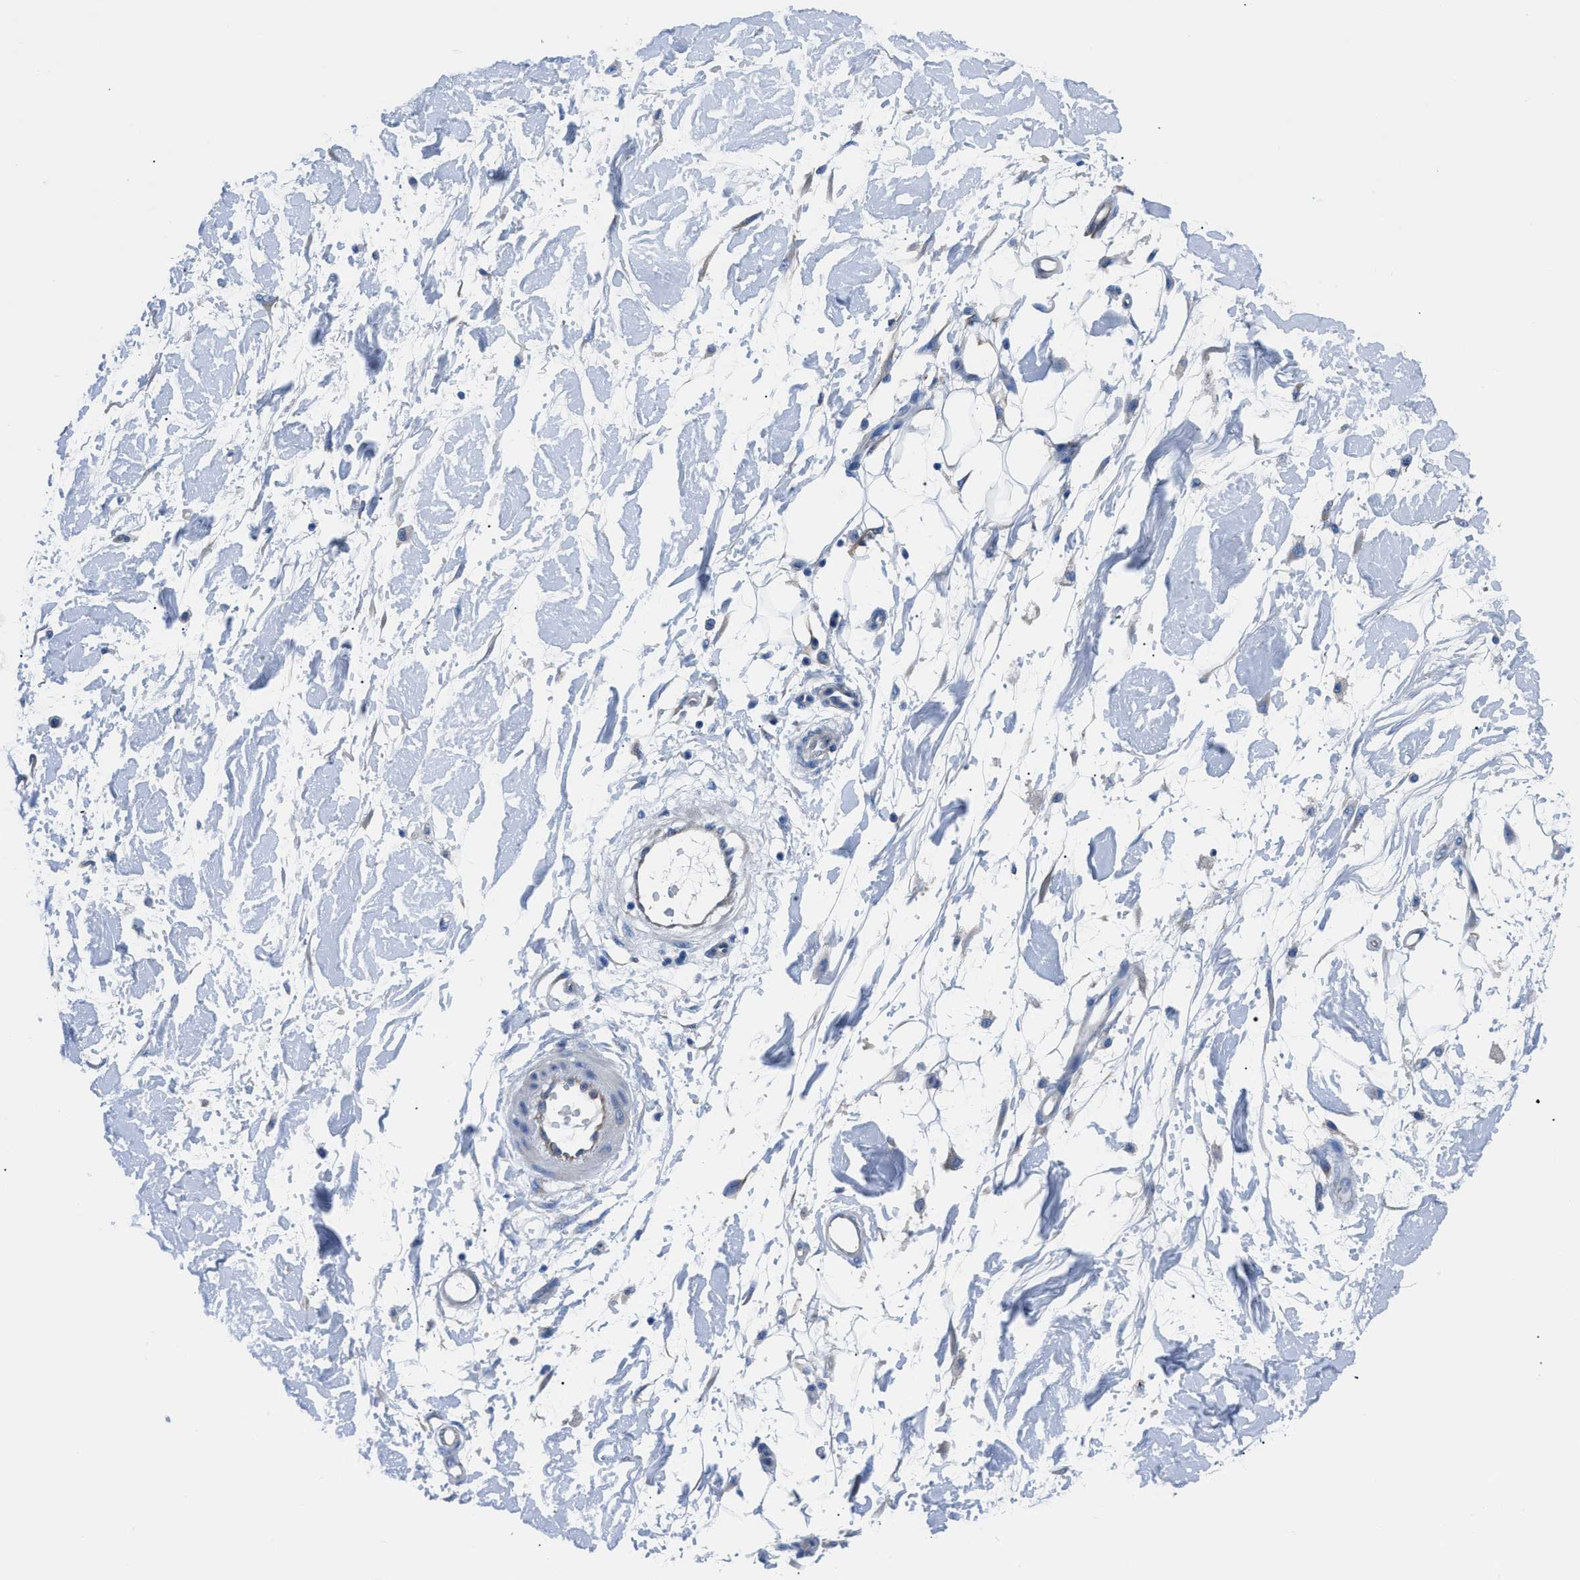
{"staining": {"intensity": "negative", "quantity": "none", "location": "none"}, "tissue": "adipose tissue", "cell_type": "Adipocytes", "image_type": "normal", "snomed": [{"axis": "morphology", "description": "Normal tissue, NOS"}, {"axis": "morphology", "description": "Squamous cell carcinoma, NOS"}, {"axis": "topography", "description": "Skin"}, {"axis": "topography", "description": "Peripheral nerve tissue"}], "caption": "Adipocytes are negative for brown protein staining in unremarkable adipose tissue.", "gene": "ITPR1", "patient": {"sex": "male", "age": 83}}